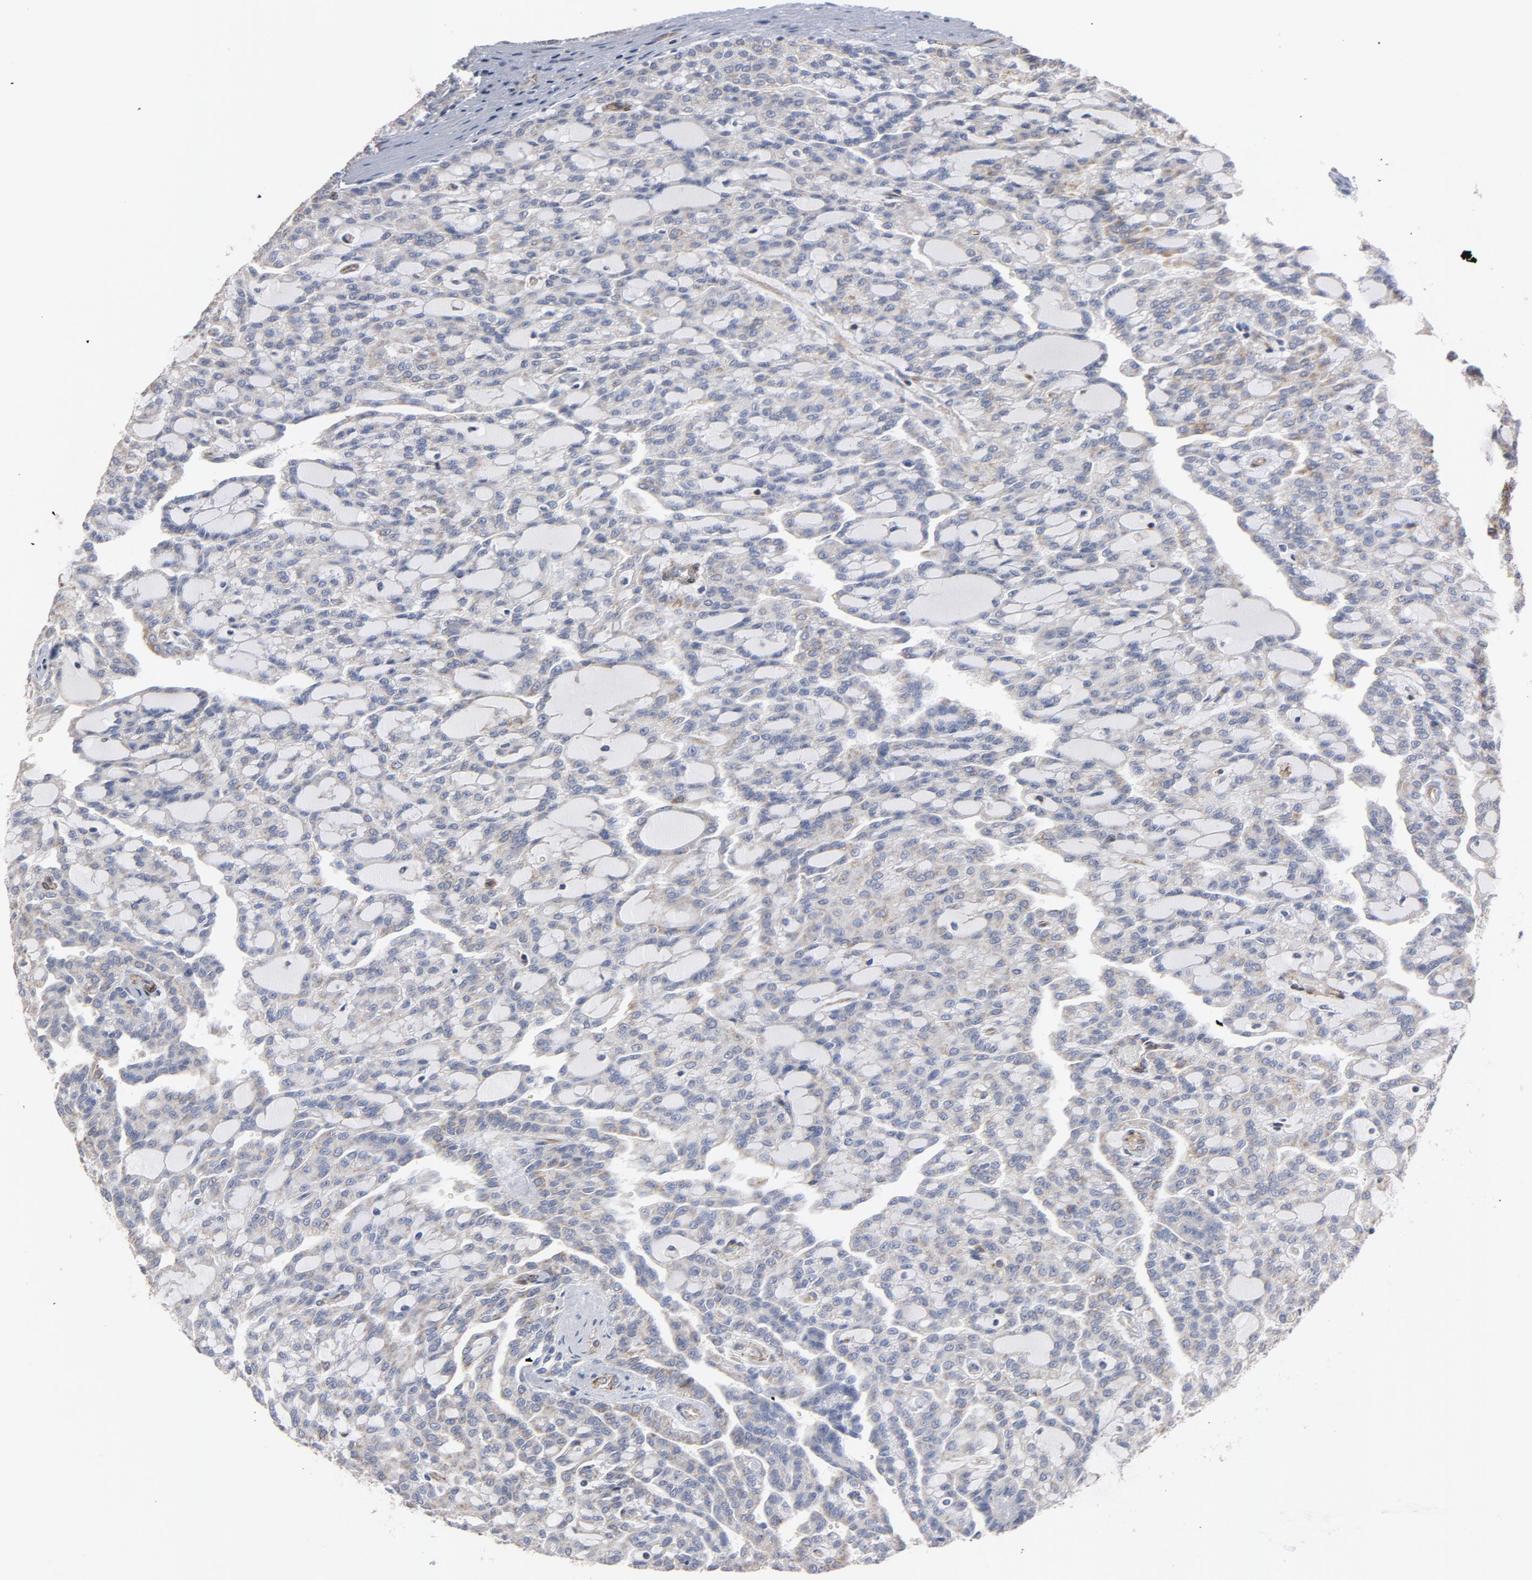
{"staining": {"intensity": "weak", "quantity": ">75%", "location": "cytoplasmic/membranous"}, "tissue": "renal cancer", "cell_type": "Tumor cells", "image_type": "cancer", "snomed": [{"axis": "morphology", "description": "Adenocarcinoma, NOS"}, {"axis": "topography", "description": "Kidney"}], "caption": "Renal adenocarcinoma stained with a brown dye shows weak cytoplasmic/membranous positive positivity in about >75% of tumor cells.", "gene": "GNG2", "patient": {"sex": "male", "age": 63}}